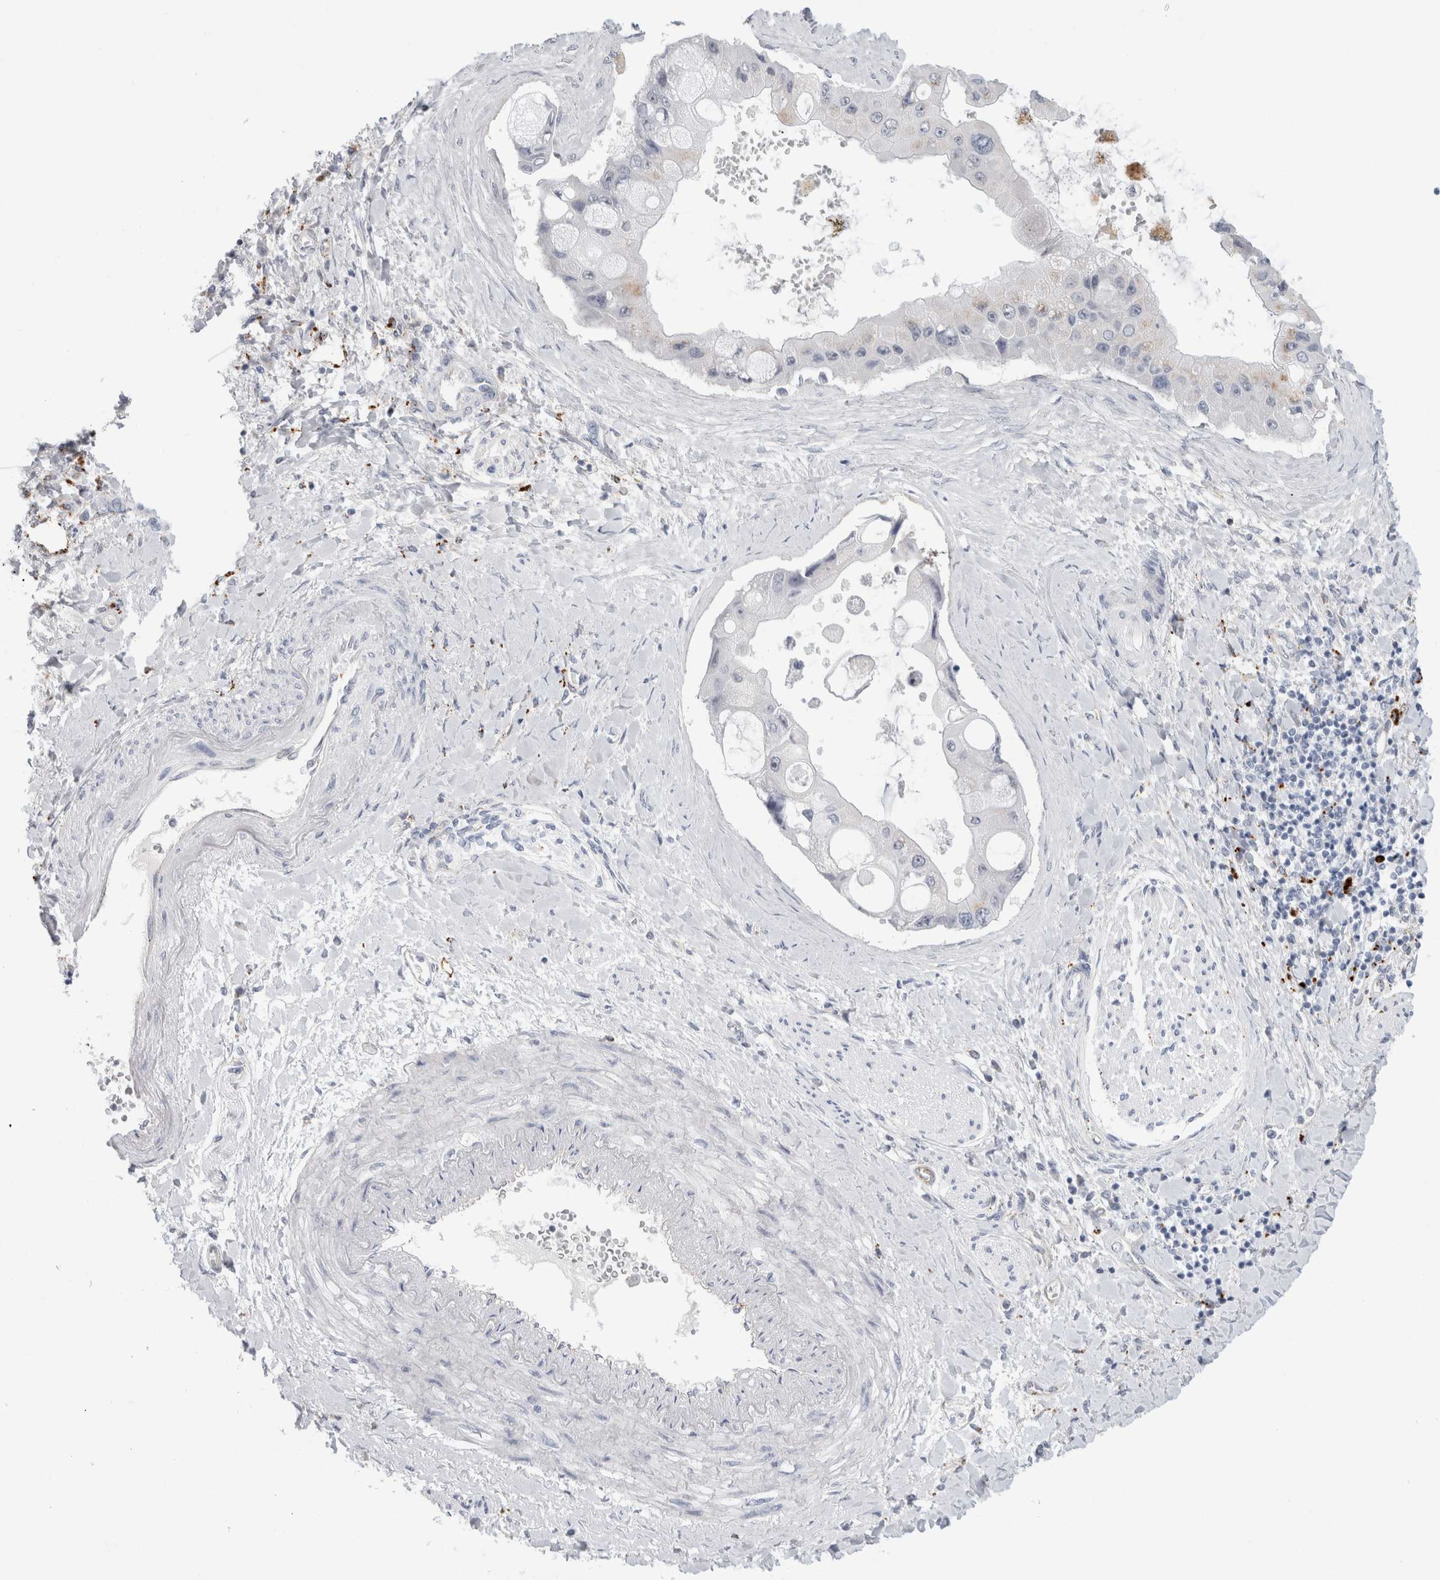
{"staining": {"intensity": "weak", "quantity": "<25%", "location": "cytoplasmic/membranous"}, "tissue": "liver cancer", "cell_type": "Tumor cells", "image_type": "cancer", "snomed": [{"axis": "morphology", "description": "Cholangiocarcinoma"}, {"axis": "topography", "description": "Liver"}], "caption": "Tumor cells are negative for protein expression in human liver cholangiocarcinoma.", "gene": "ANKMY1", "patient": {"sex": "male", "age": 50}}